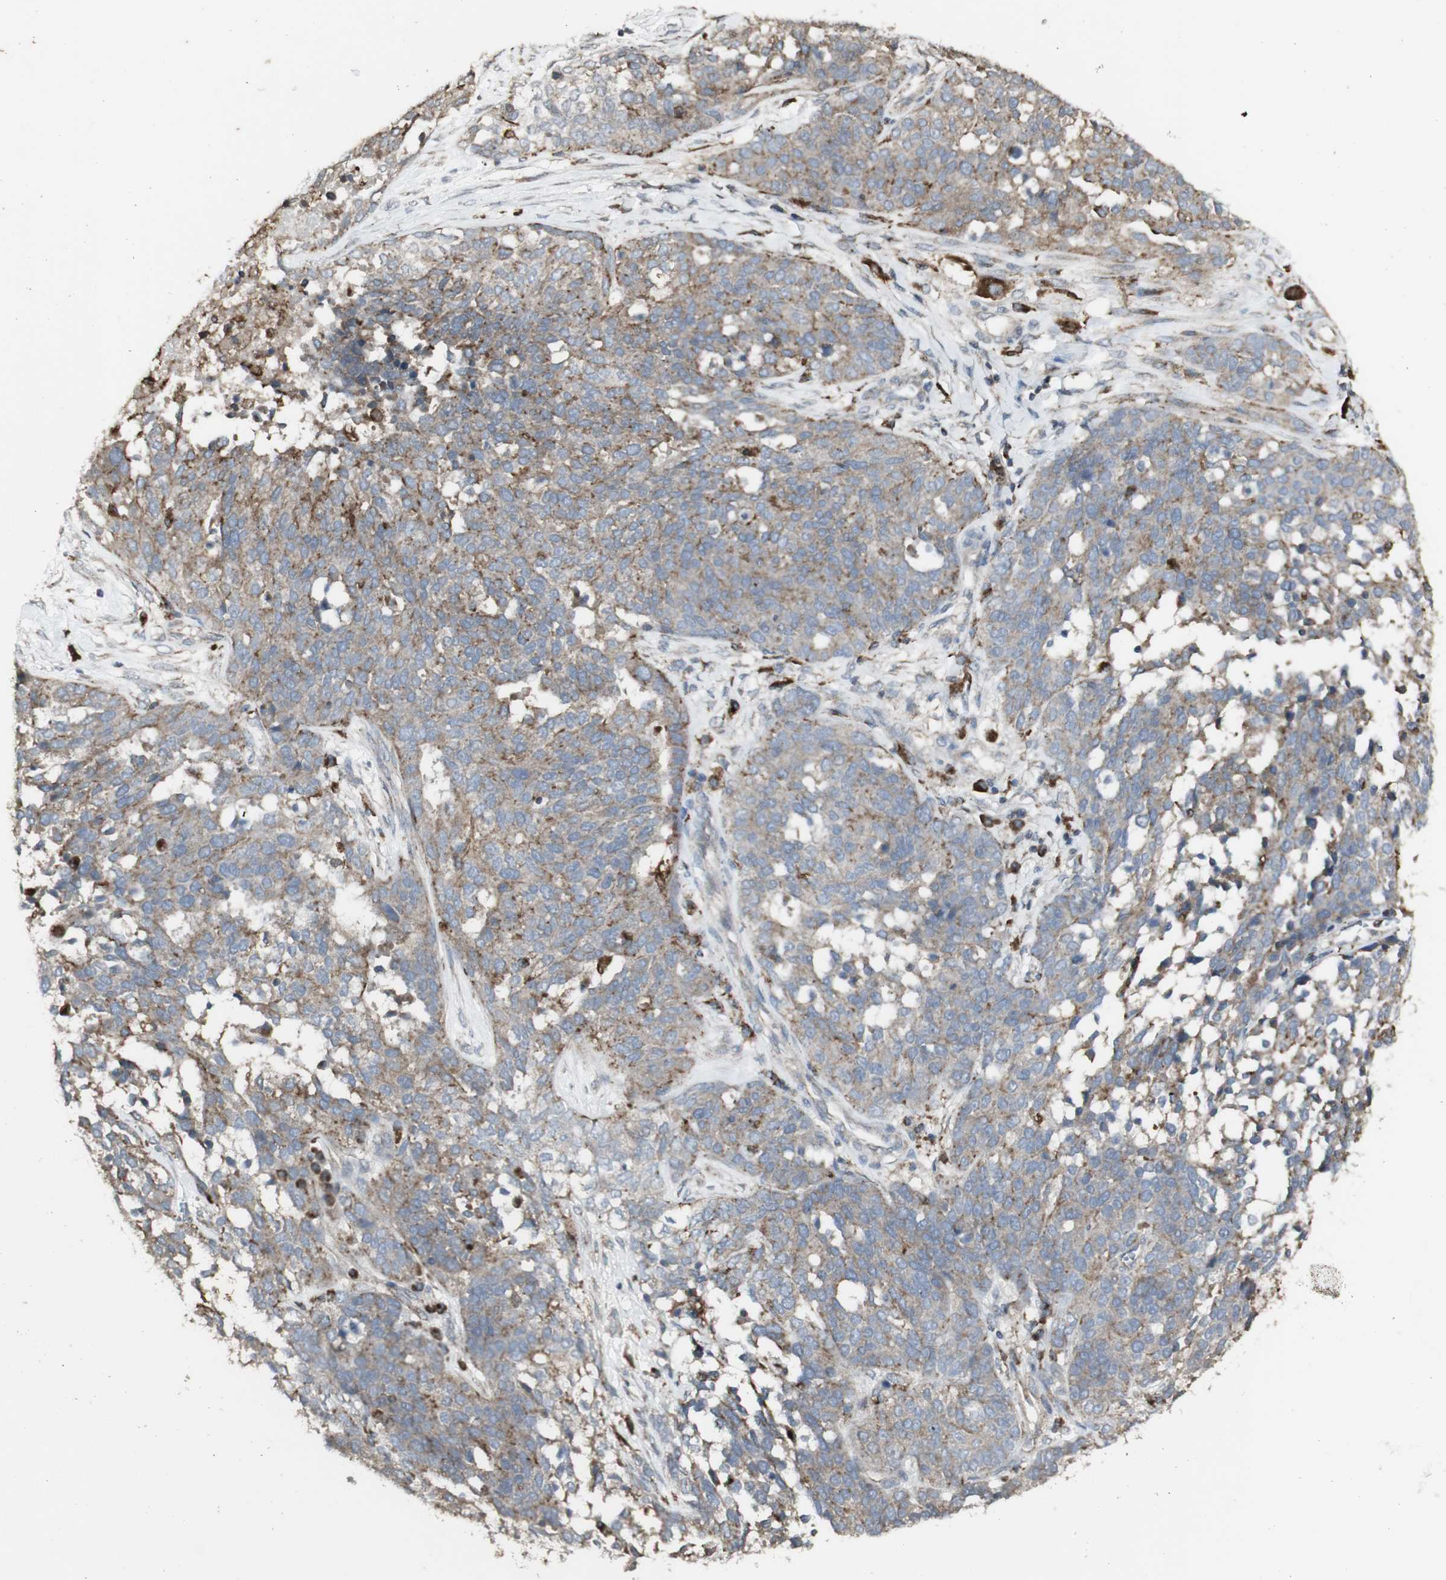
{"staining": {"intensity": "negative", "quantity": "none", "location": "none"}, "tissue": "ovarian cancer", "cell_type": "Tumor cells", "image_type": "cancer", "snomed": [{"axis": "morphology", "description": "Cystadenocarcinoma, serous, NOS"}, {"axis": "topography", "description": "Ovary"}], "caption": "The photomicrograph shows no significant staining in tumor cells of ovarian cancer.", "gene": "ATP6V1E1", "patient": {"sex": "female", "age": 44}}